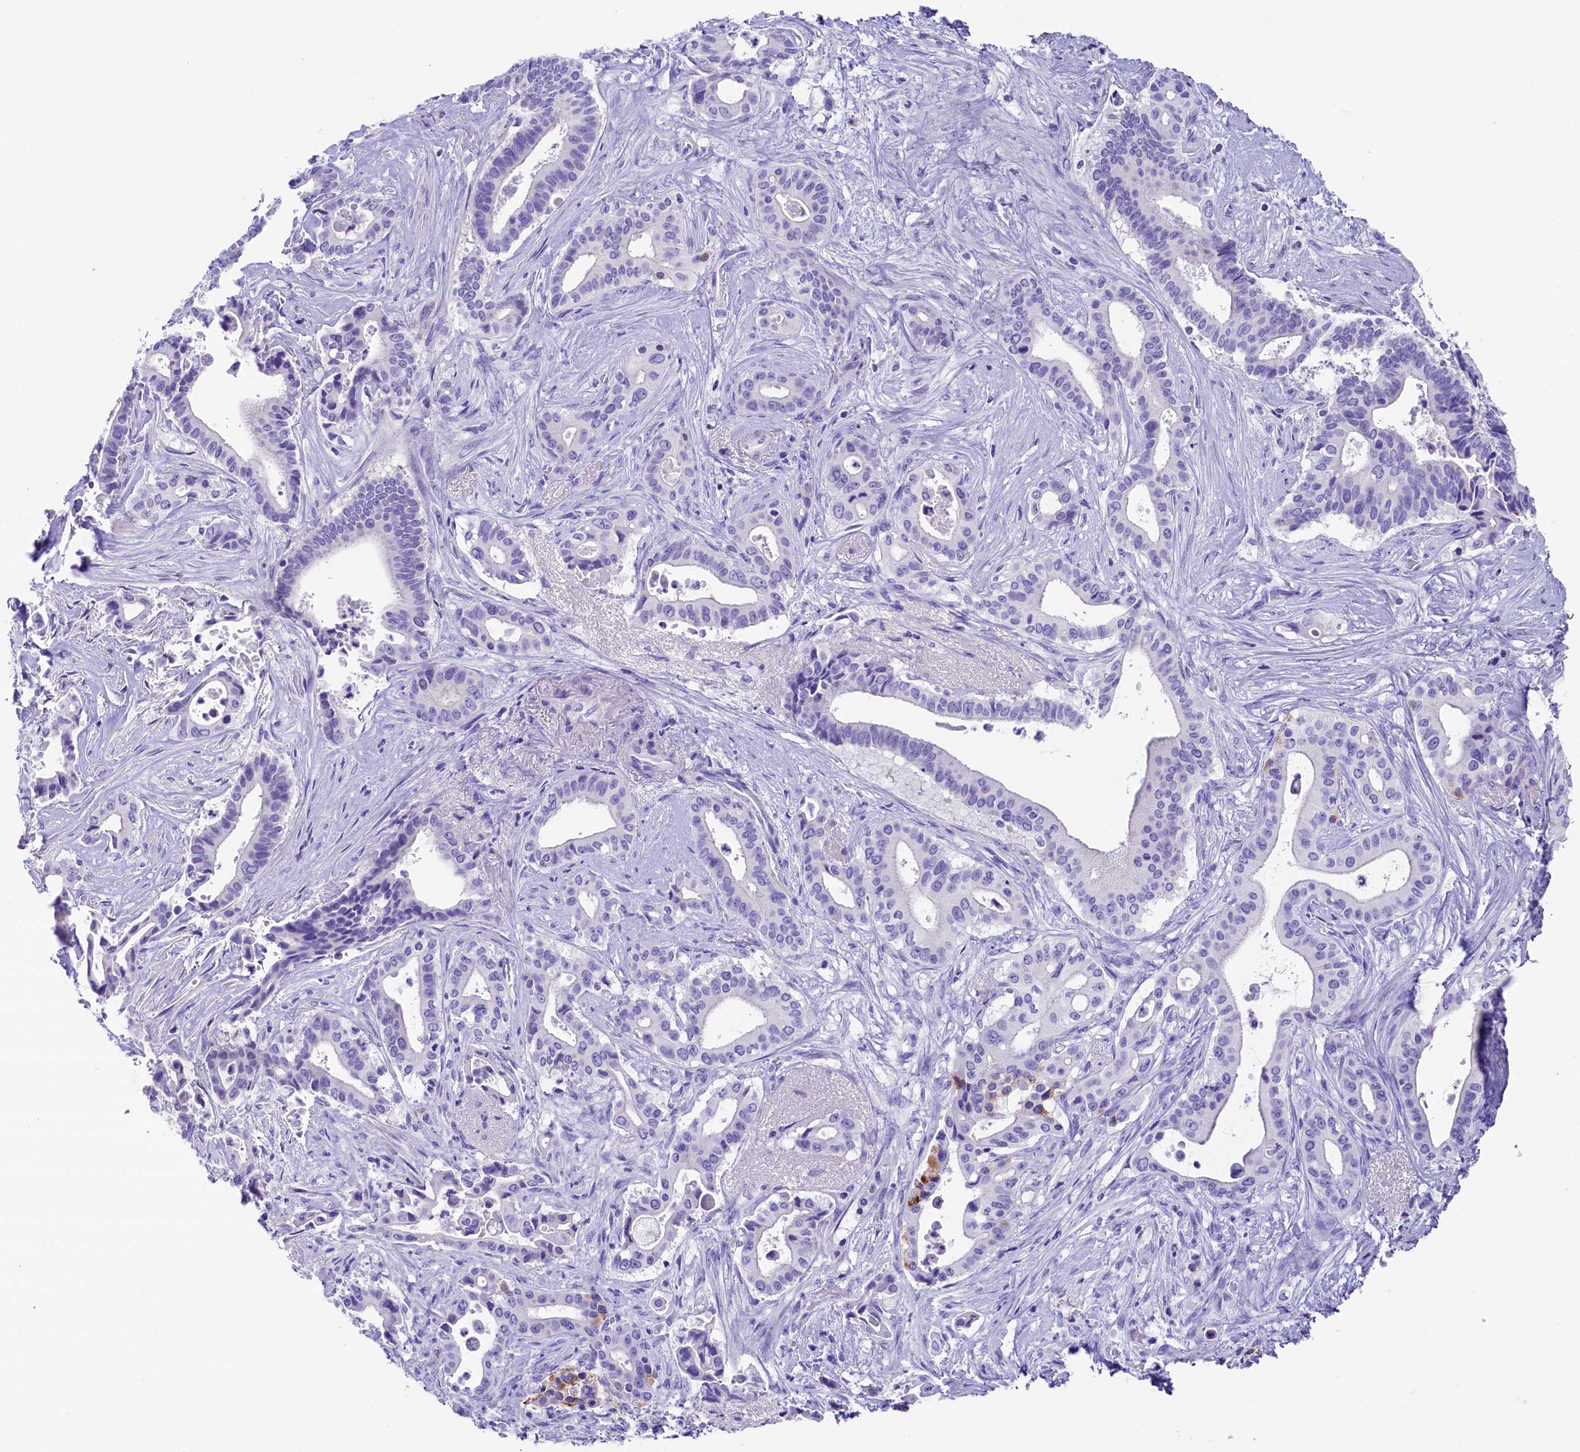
{"staining": {"intensity": "negative", "quantity": "none", "location": "none"}, "tissue": "pancreatic cancer", "cell_type": "Tumor cells", "image_type": "cancer", "snomed": [{"axis": "morphology", "description": "Adenocarcinoma, NOS"}, {"axis": "topography", "description": "Pancreas"}], "caption": "This is an immunohistochemistry (IHC) histopathology image of human pancreatic cancer. There is no expression in tumor cells.", "gene": "SKIDA1", "patient": {"sex": "female", "age": 77}}